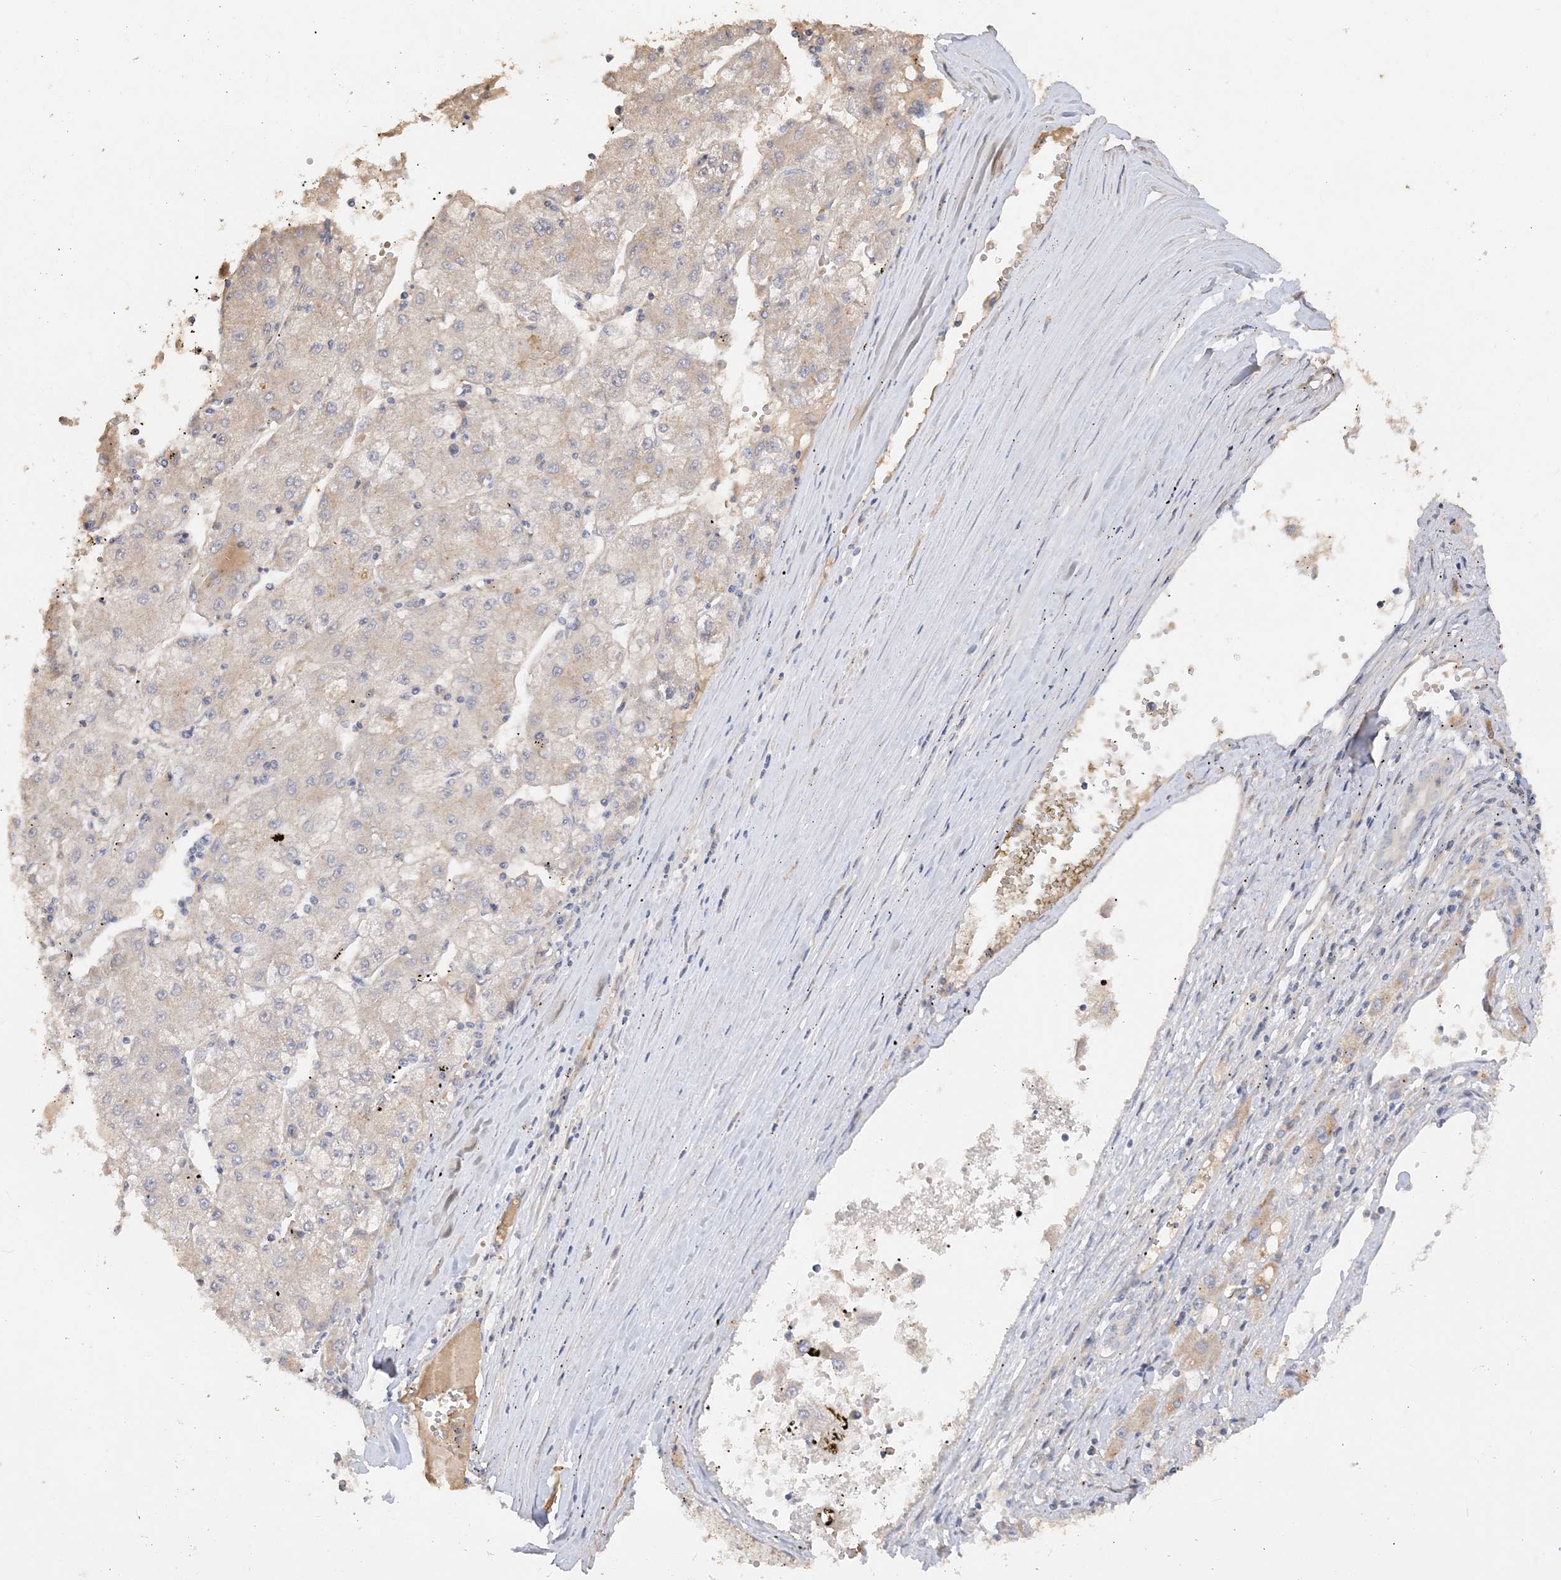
{"staining": {"intensity": "weak", "quantity": "25%-75%", "location": "cytoplasmic/membranous"}, "tissue": "liver cancer", "cell_type": "Tumor cells", "image_type": "cancer", "snomed": [{"axis": "morphology", "description": "Carcinoma, Hepatocellular, NOS"}, {"axis": "topography", "description": "Liver"}], "caption": "Immunohistochemistry (DAB (3,3'-diaminobenzidine)) staining of liver cancer exhibits weak cytoplasmic/membranous protein expression in approximately 25%-75% of tumor cells. The staining was performed using DAB (3,3'-diaminobenzidine), with brown indicating positive protein expression. Nuclei are stained blue with hematoxylin.", "gene": "GRINA", "patient": {"sex": "male", "age": 72}}